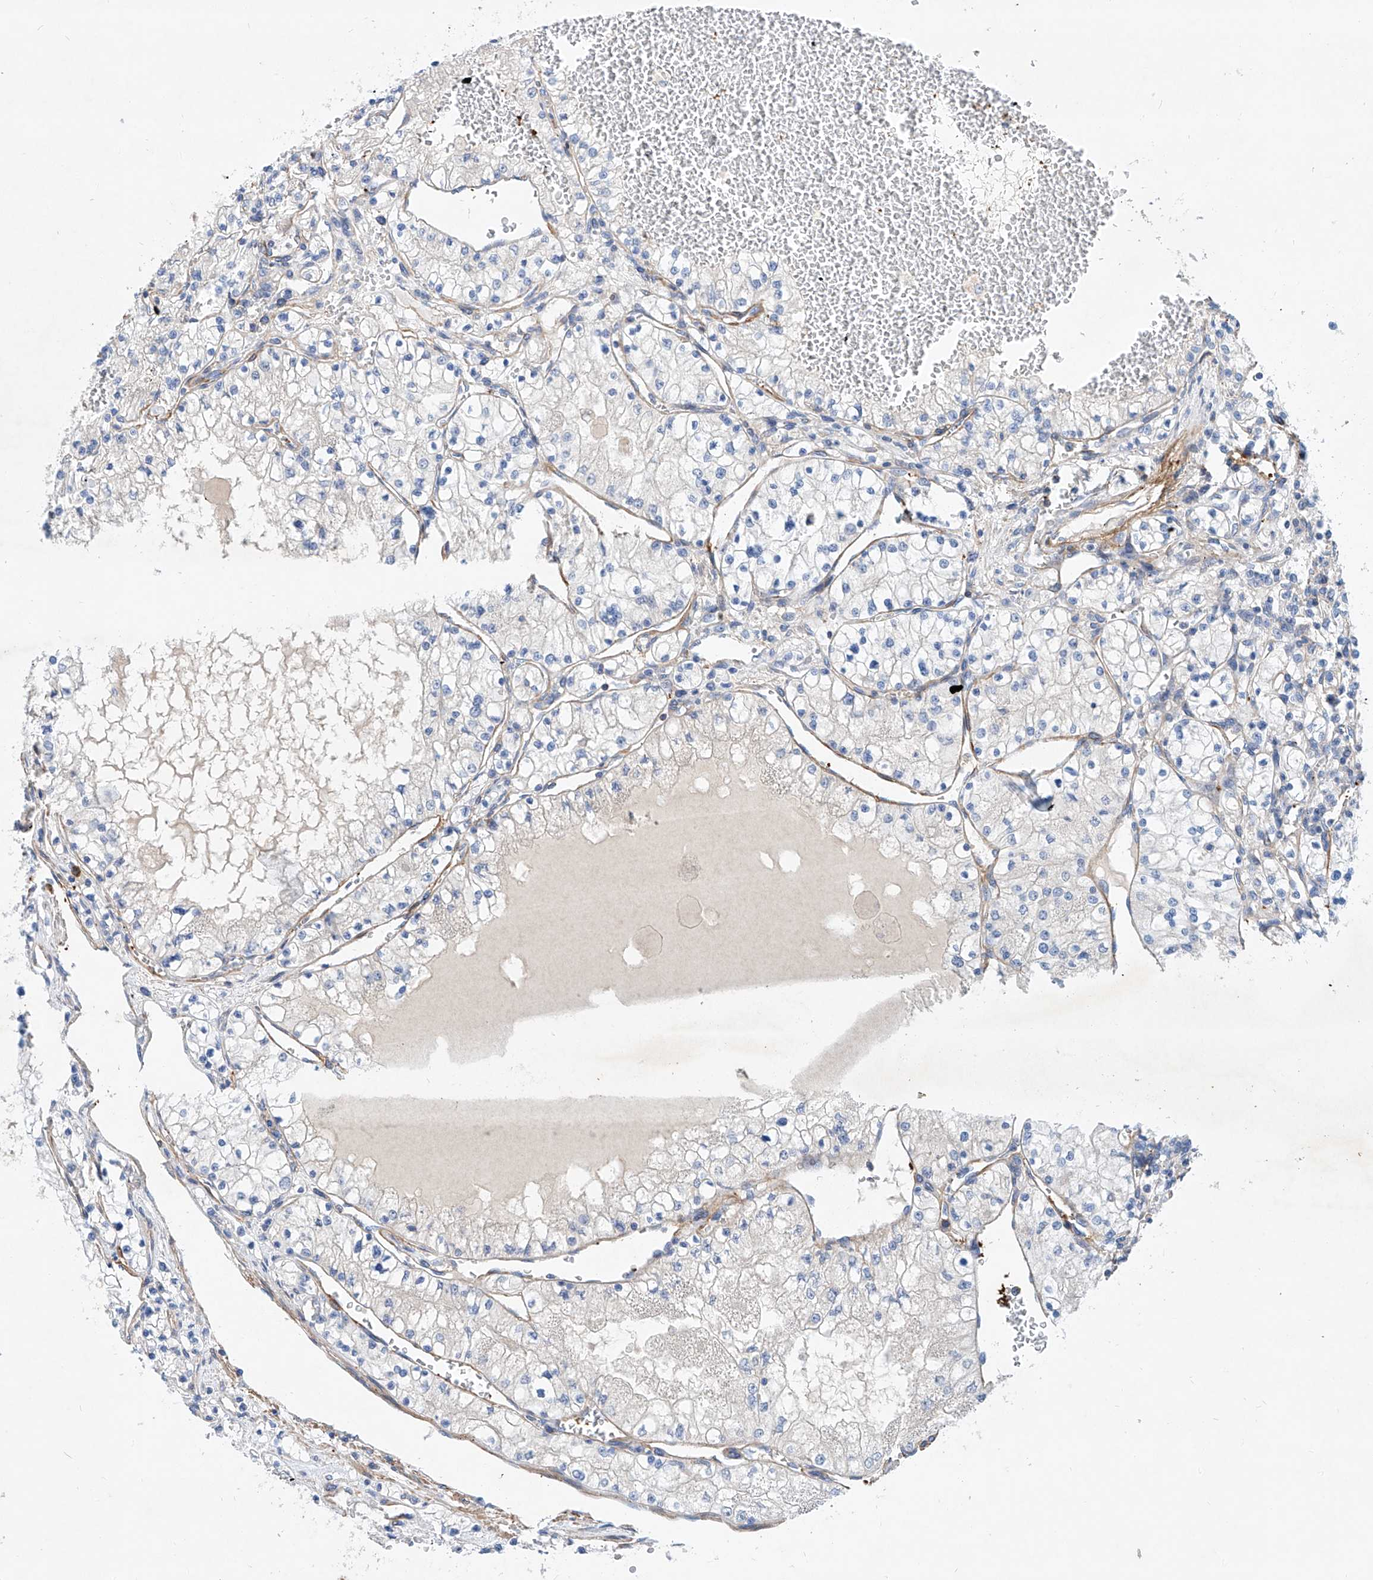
{"staining": {"intensity": "negative", "quantity": "none", "location": "none"}, "tissue": "renal cancer", "cell_type": "Tumor cells", "image_type": "cancer", "snomed": [{"axis": "morphology", "description": "Normal tissue, NOS"}, {"axis": "morphology", "description": "Adenocarcinoma, NOS"}, {"axis": "topography", "description": "Kidney"}], "caption": "DAB (3,3'-diaminobenzidine) immunohistochemical staining of renal cancer exhibits no significant expression in tumor cells.", "gene": "TAS2R60", "patient": {"sex": "male", "age": 68}}